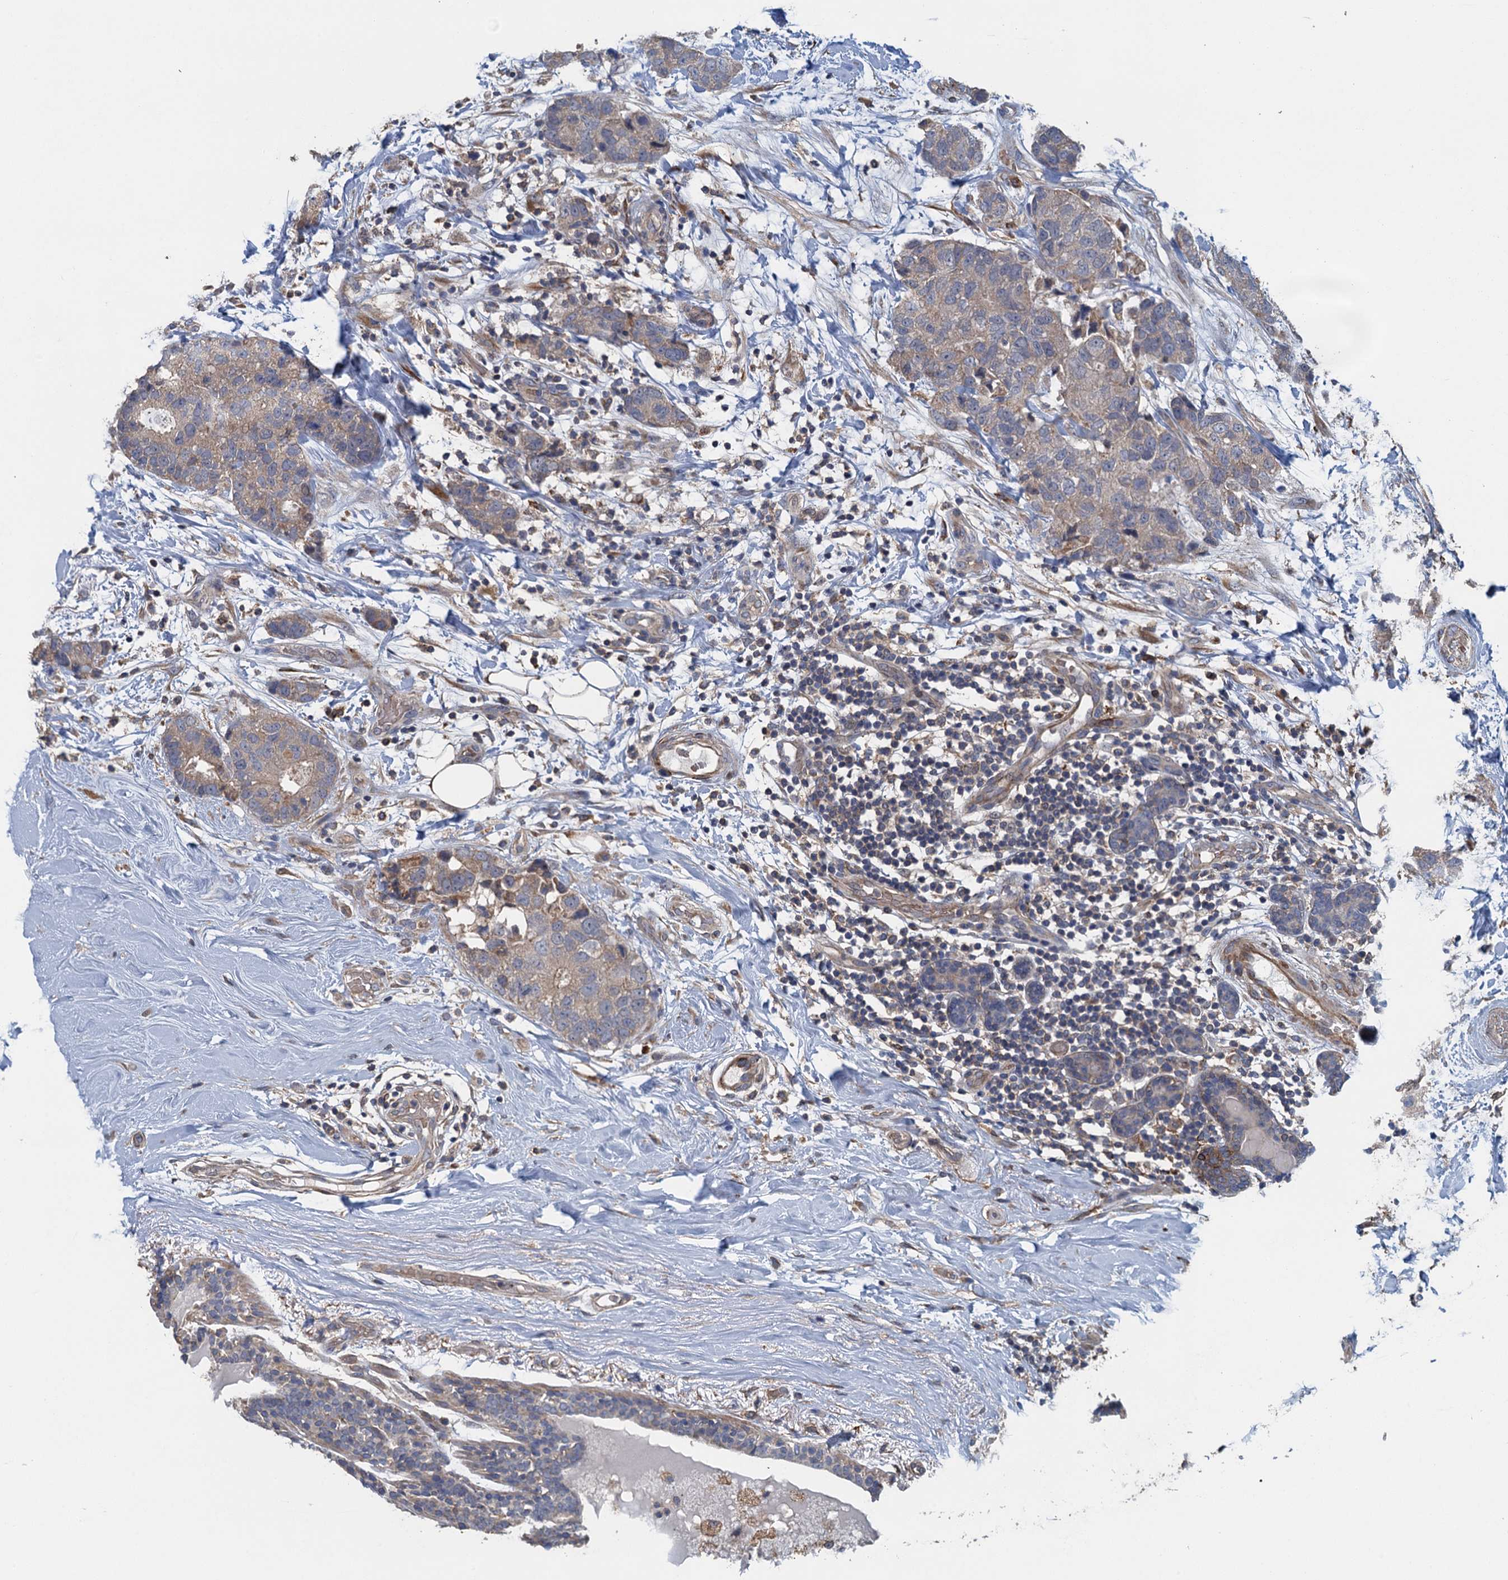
{"staining": {"intensity": "weak", "quantity": "25%-75%", "location": "cytoplasmic/membranous"}, "tissue": "breast cancer", "cell_type": "Tumor cells", "image_type": "cancer", "snomed": [{"axis": "morphology", "description": "Duct carcinoma"}, {"axis": "topography", "description": "Breast"}], "caption": "Immunohistochemical staining of human breast cancer demonstrates low levels of weak cytoplasmic/membranous protein staining in approximately 25%-75% of tumor cells. (DAB IHC with brightfield microscopy, high magnification).", "gene": "RSAD2", "patient": {"sex": "female", "age": 62}}